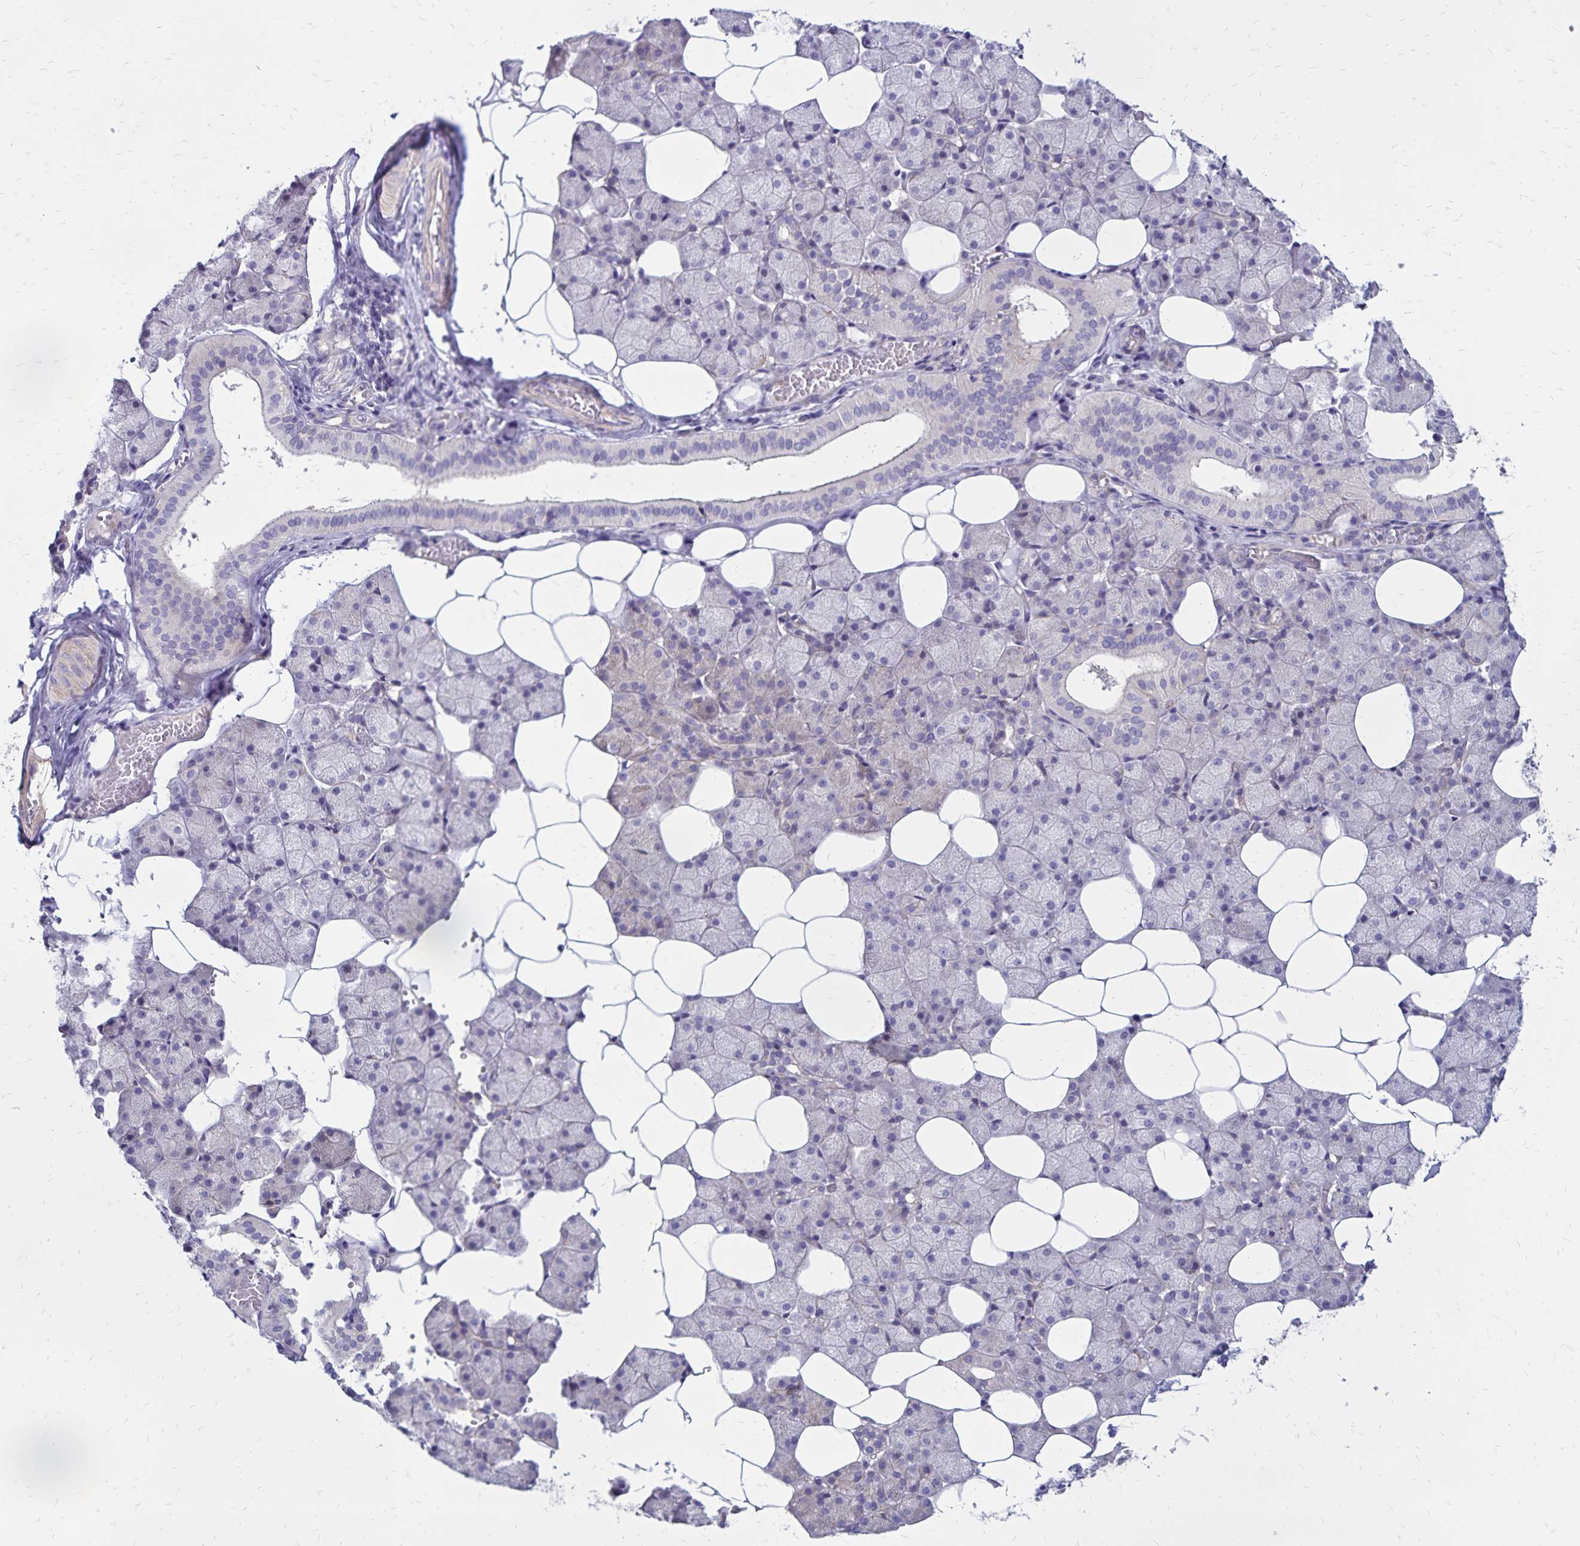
{"staining": {"intensity": "negative", "quantity": "none", "location": "none"}, "tissue": "salivary gland", "cell_type": "Glandular cells", "image_type": "normal", "snomed": [{"axis": "morphology", "description": "Normal tissue, NOS"}, {"axis": "topography", "description": "Salivary gland"}], "caption": "The image shows no staining of glandular cells in benign salivary gland.", "gene": "FSD1", "patient": {"sex": "male", "age": 38}}